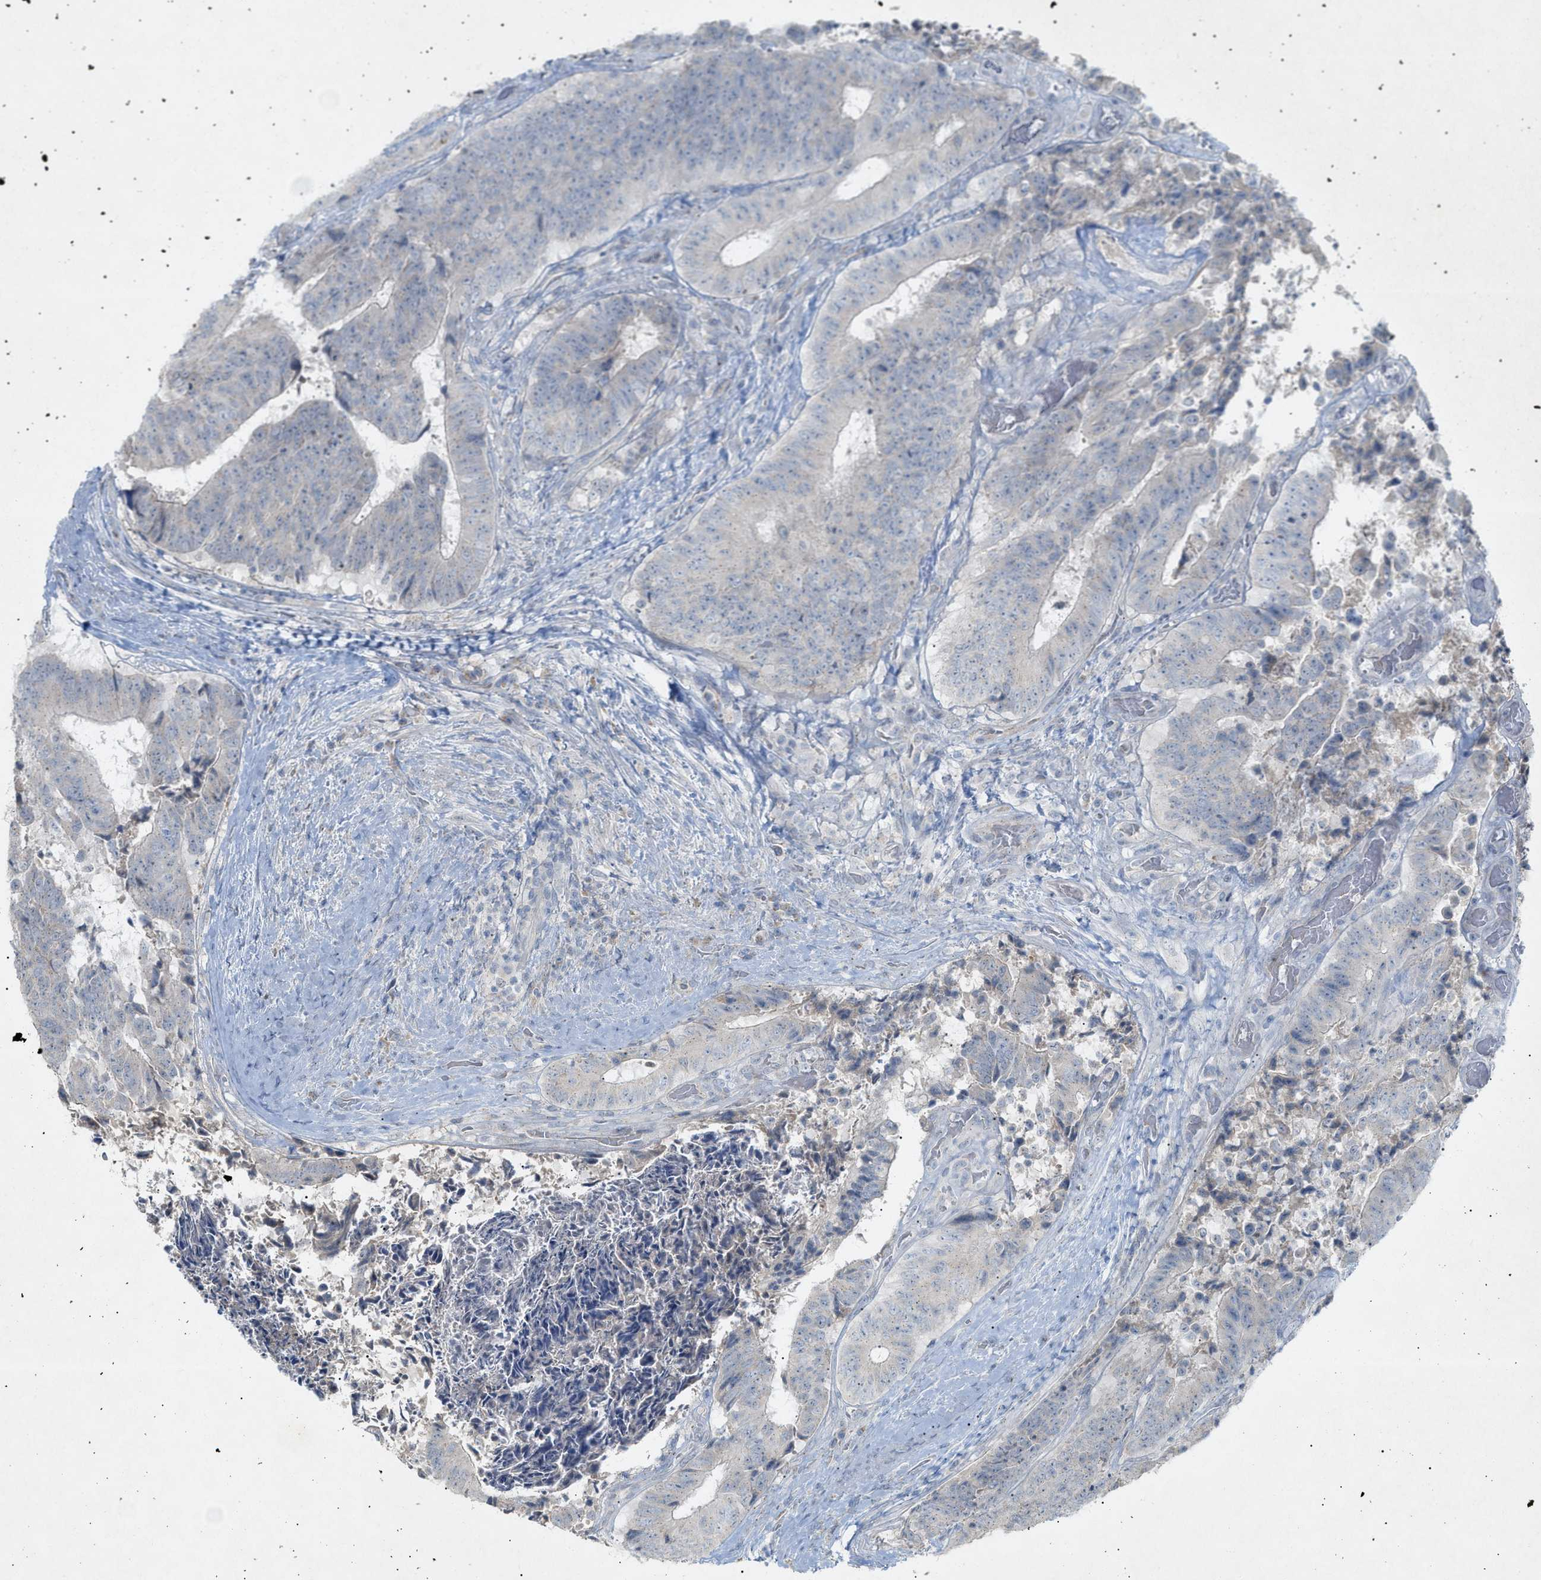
{"staining": {"intensity": "negative", "quantity": "none", "location": "none"}, "tissue": "colorectal cancer", "cell_type": "Tumor cells", "image_type": "cancer", "snomed": [{"axis": "morphology", "description": "Adenocarcinoma, NOS"}, {"axis": "topography", "description": "Rectum"}], "caption": "High power microscopy image of an immunohistochemistry (IHC) image of colorectal cancer (adenocarcinoma), revealing no significant expression in tumor cells.", "gene": "SLC25A31", "patient": {"sex": "male", "age": 72}}